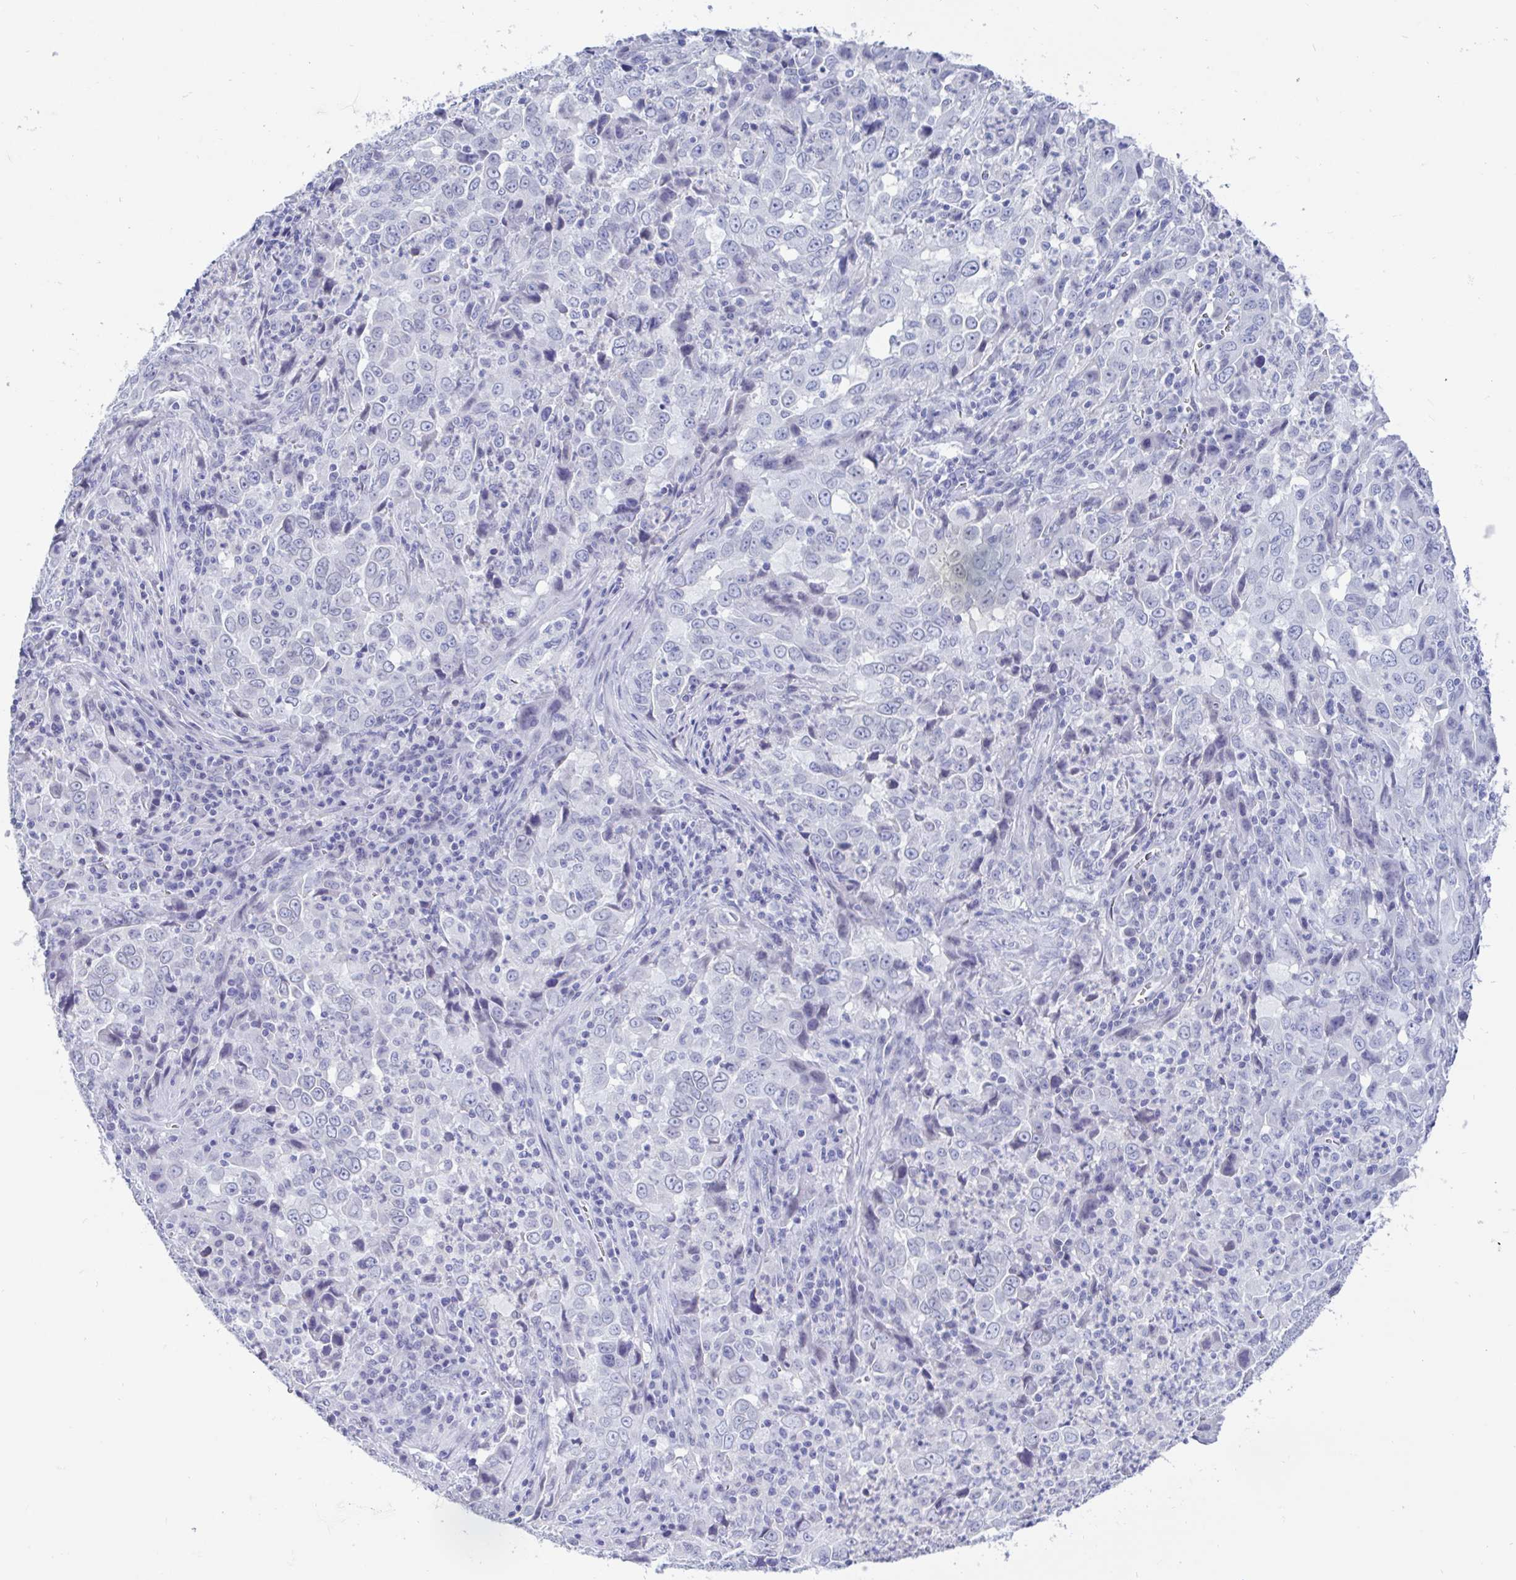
{"staining": {"intensity": "negative", "quantity": "none", "location": "none"}, "tissue": "lung cancer", "cell_type": "Tumor cells", "image_type": "cancer", "snomed": [{"axis": "morphology", "description": "Adenocarcinoma, NOS"}, {"axis": "topography", "description": "Lung"}], "caption": "An image of human lung cancer is negative for staining in tumor cells.", "gene": "CDX4", "patient": {"sex": "male", "age": 67}}